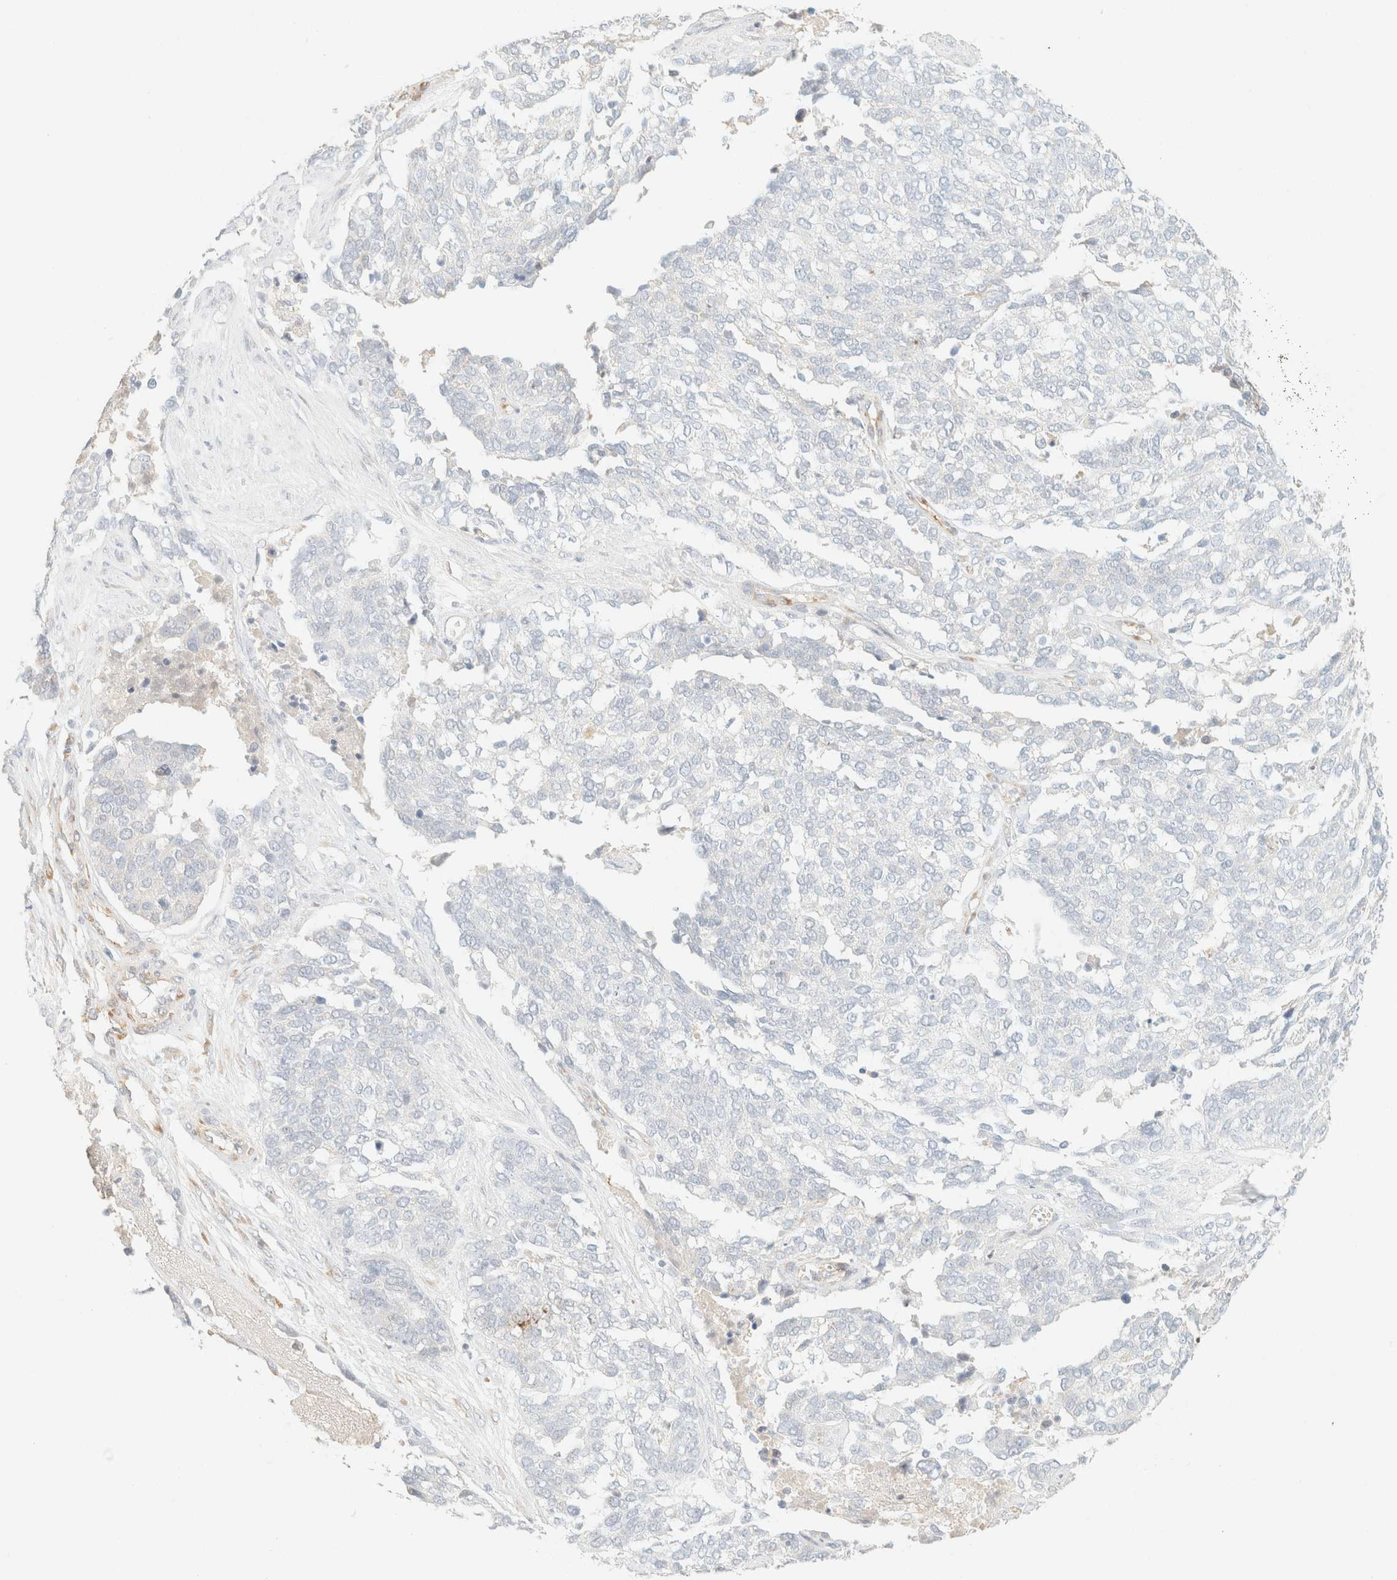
{"staining": {"intensity": "negative", "quantity": "none", "location": "none"}, "tissue": "ovarian cancer", "cell_type": "Tumor cells", "image_type": "cancer", "snomed": [{"axis": "morphology", "description": "Cystadenocarcinoma, serous, NOS"}, {"axis": "topography", "description": "Ovary"}], "caption": "Protein analysis of serous cystadenocarcinoma (ovarian) demonstrates no significant expression in tumor cells. The staining is performed using DAB brown chromogen with nuclei counter-stained in using hematoxylin.", "gene": "SPARCL1", "patient": {"sex": "female", "age": 44}}